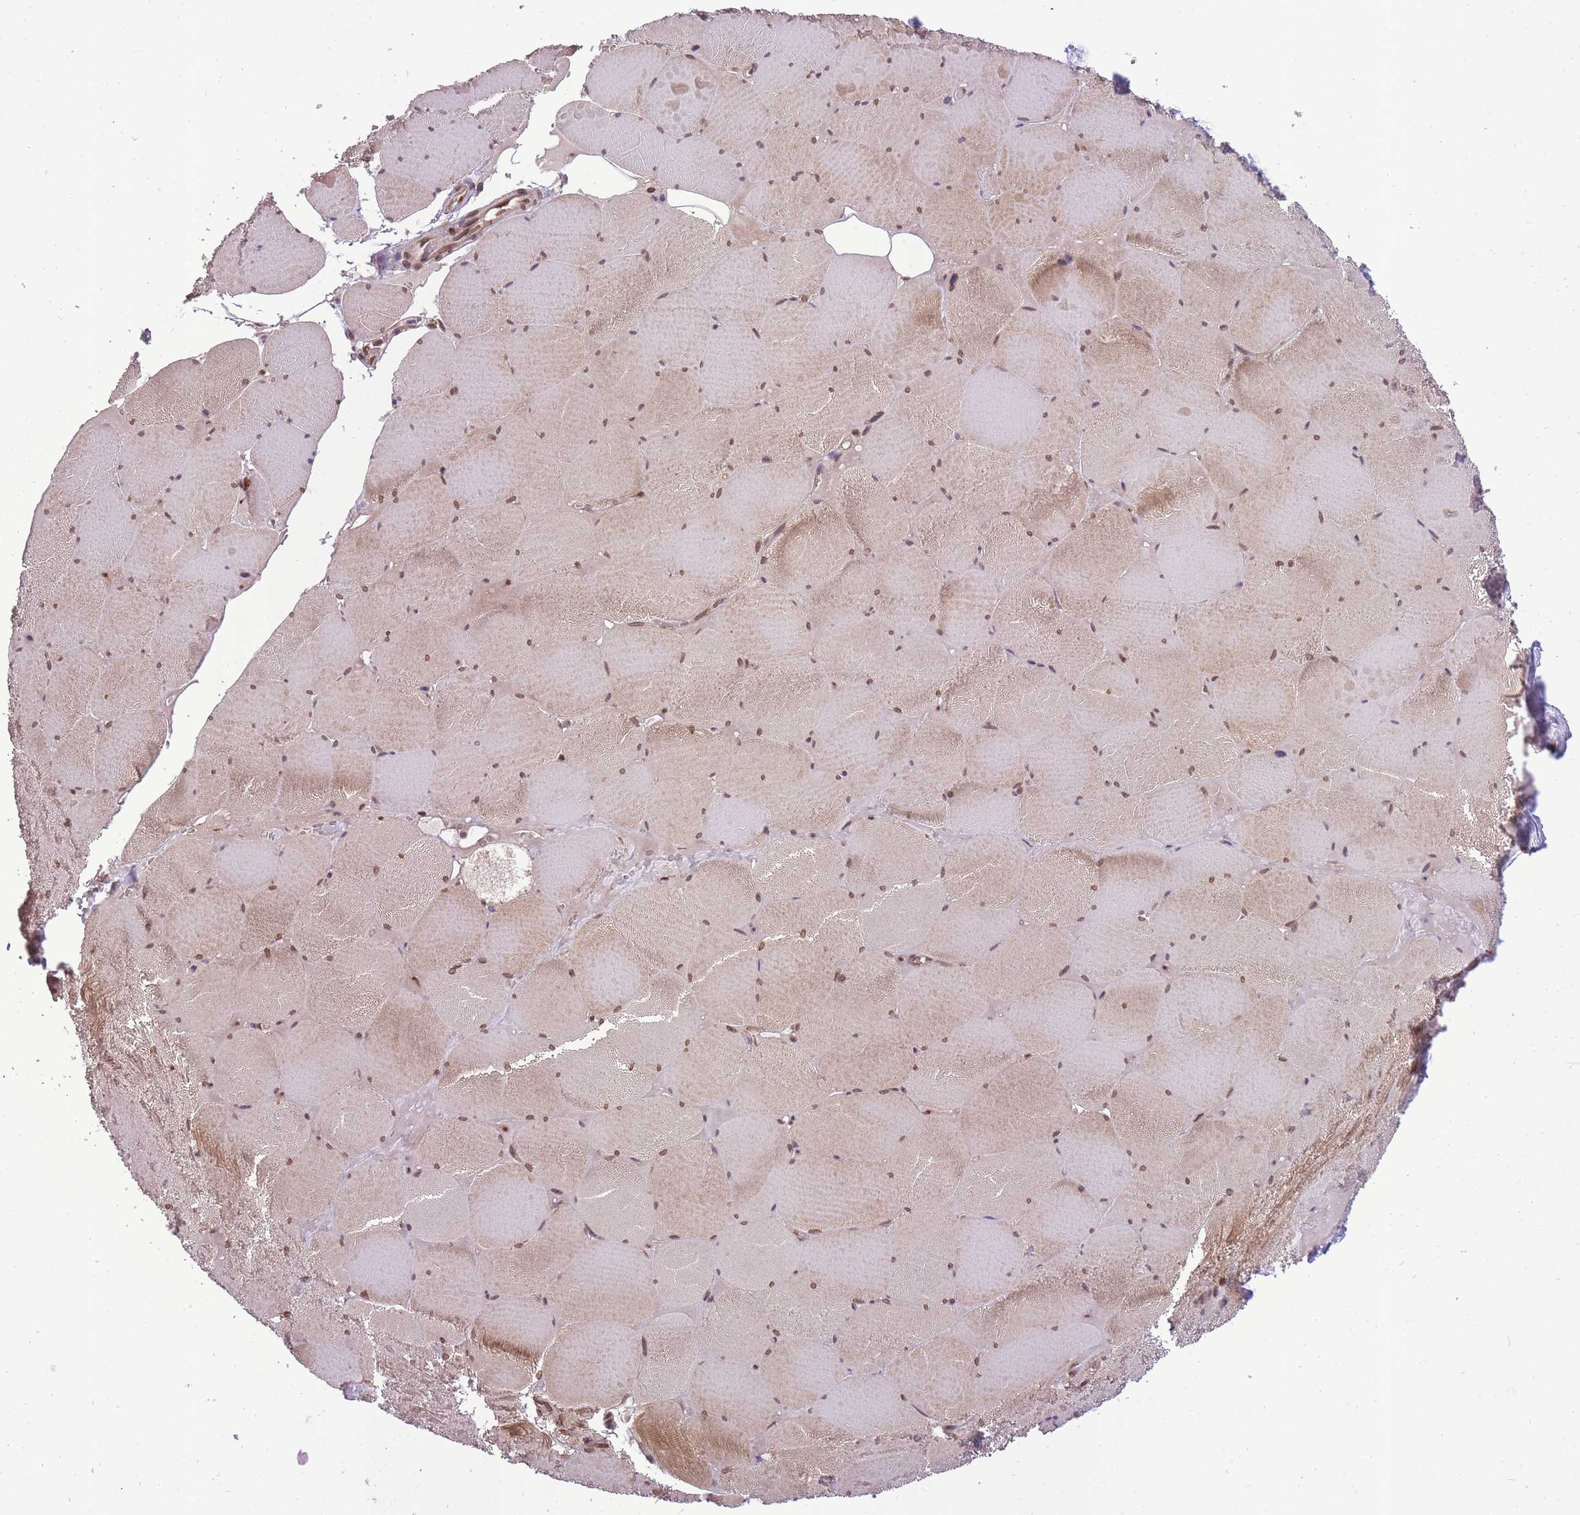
{"staining": {"intensity": "moderate", "quantity": "25%-75%", "location": "cytoplasmic/membranous,nuclear"}, "tissue": "skeletal muscle", "cell_type": "Myocytes", "image_type": "normal", "snomed": [{"axis": "morphology", "description": "Normal tissue, NOS"}, {"axis": "topography", "description": "Skeletal muscle"}, {"axis": "topography", "description": "Head-Neck"}], "caption": "Protein analysis of unremarkable skeletal muscle displays moderate cytoplasmic/membranous,nuclear expression in about 25%-75% of myocytes.", "gene": "CDIP1", "patient": {"sex": "male", "age": 66}}